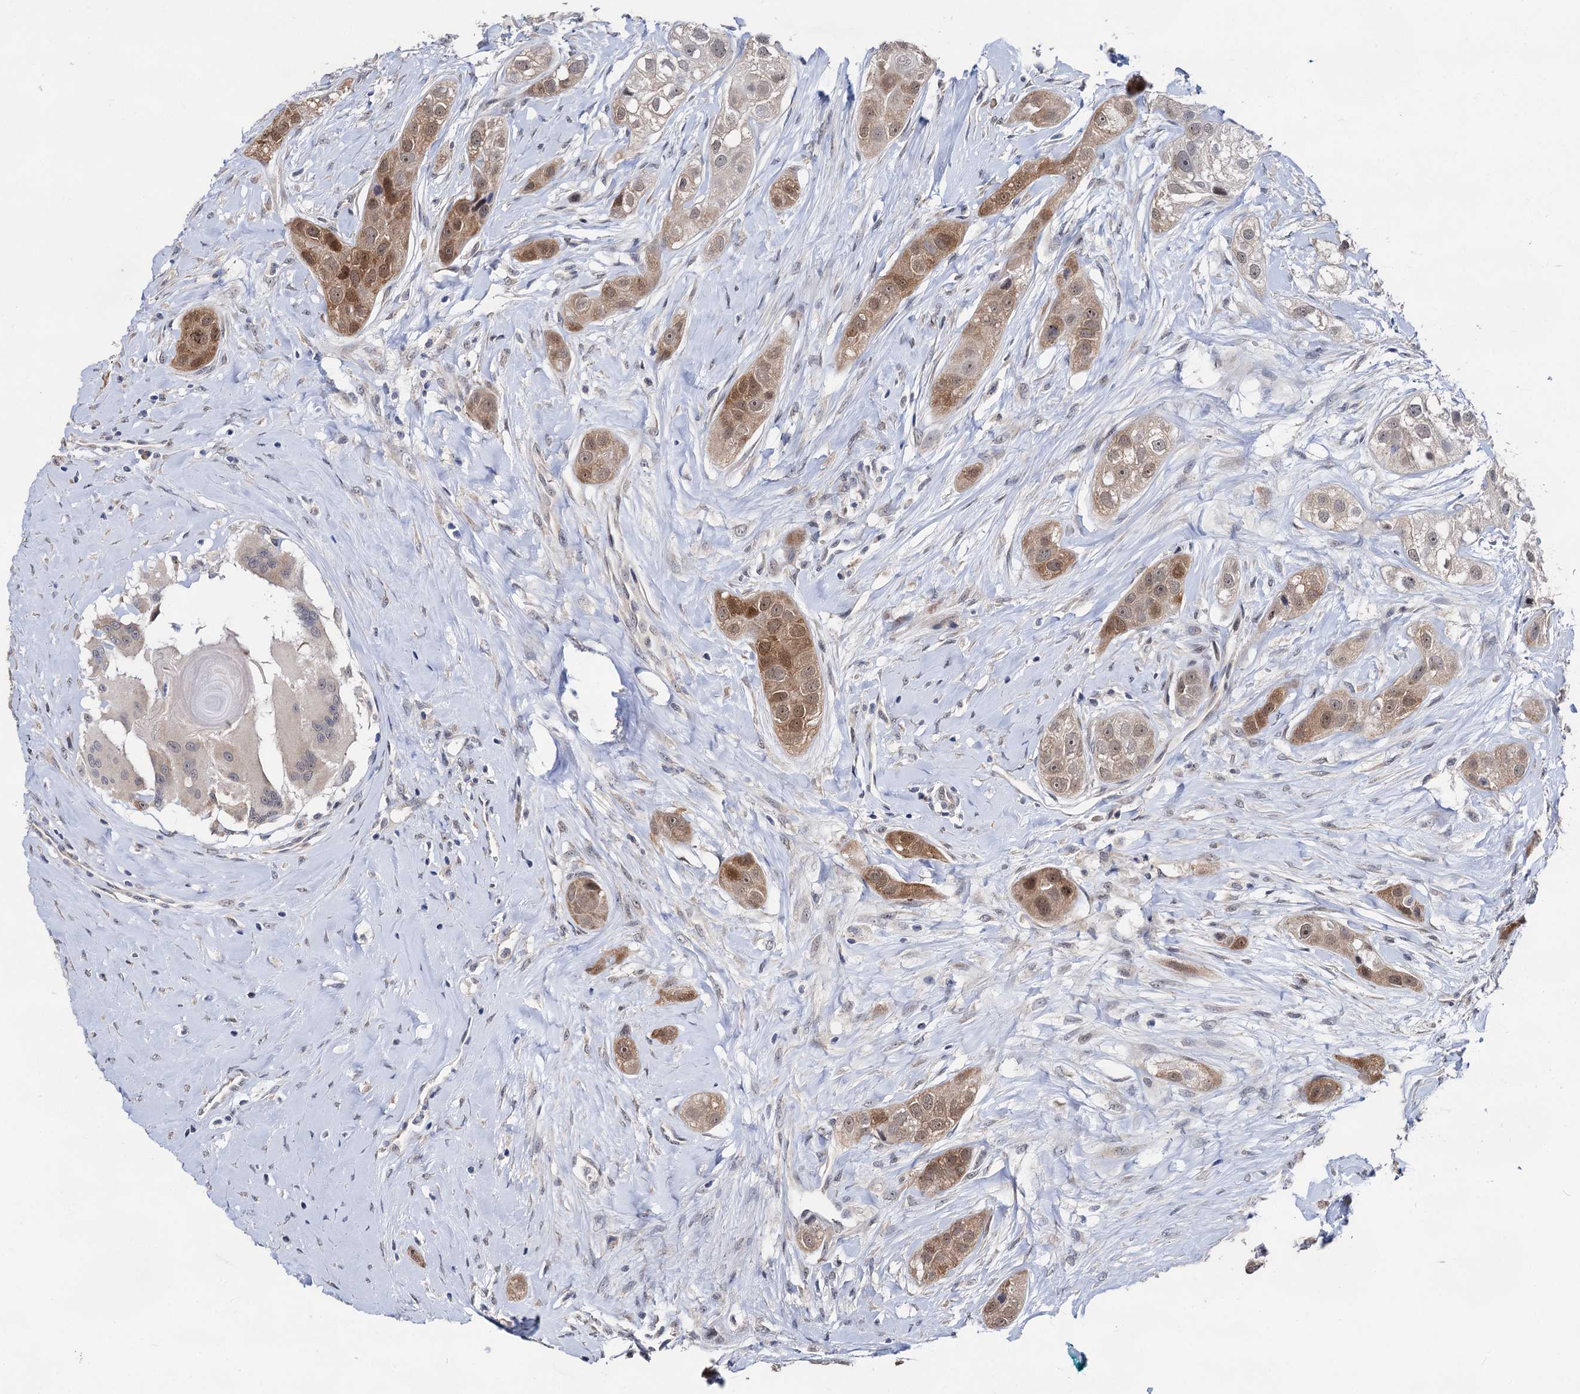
{"staining": {"intensity": "moderate", "quantity": "25%-75%", "location": "cytoplasmic/membranous,nuclear"}, "tissue": "head and neck cancer", "cell_type": "Tumor cells", "image_type": "cancer", "snomed": [{"axis": "morphology", "description": "Normal tissue, NOS"}, {"axis": "morphology", "description": "Squamous cell carcinoma, NOS"}, {"axis": "topography", "description": "Skeletal muscle"}, {"axis": "topography", "description": "Head-Neck"}], "caption": "Immunohistochemistry of human head and neck cancer (squamous cell carcinoma) reveals medium levels of moderate cytoplasmic/membranous and nuclear staining in approximately 25%-75% of tumor cells. The protein of interest is stained brown, and the nuclei are stained in blue (DAB IHC with brightfield microscopy, high magnification).", "gene": "CAPRIN2", "patient": {"sex": "male", "age": 51}}